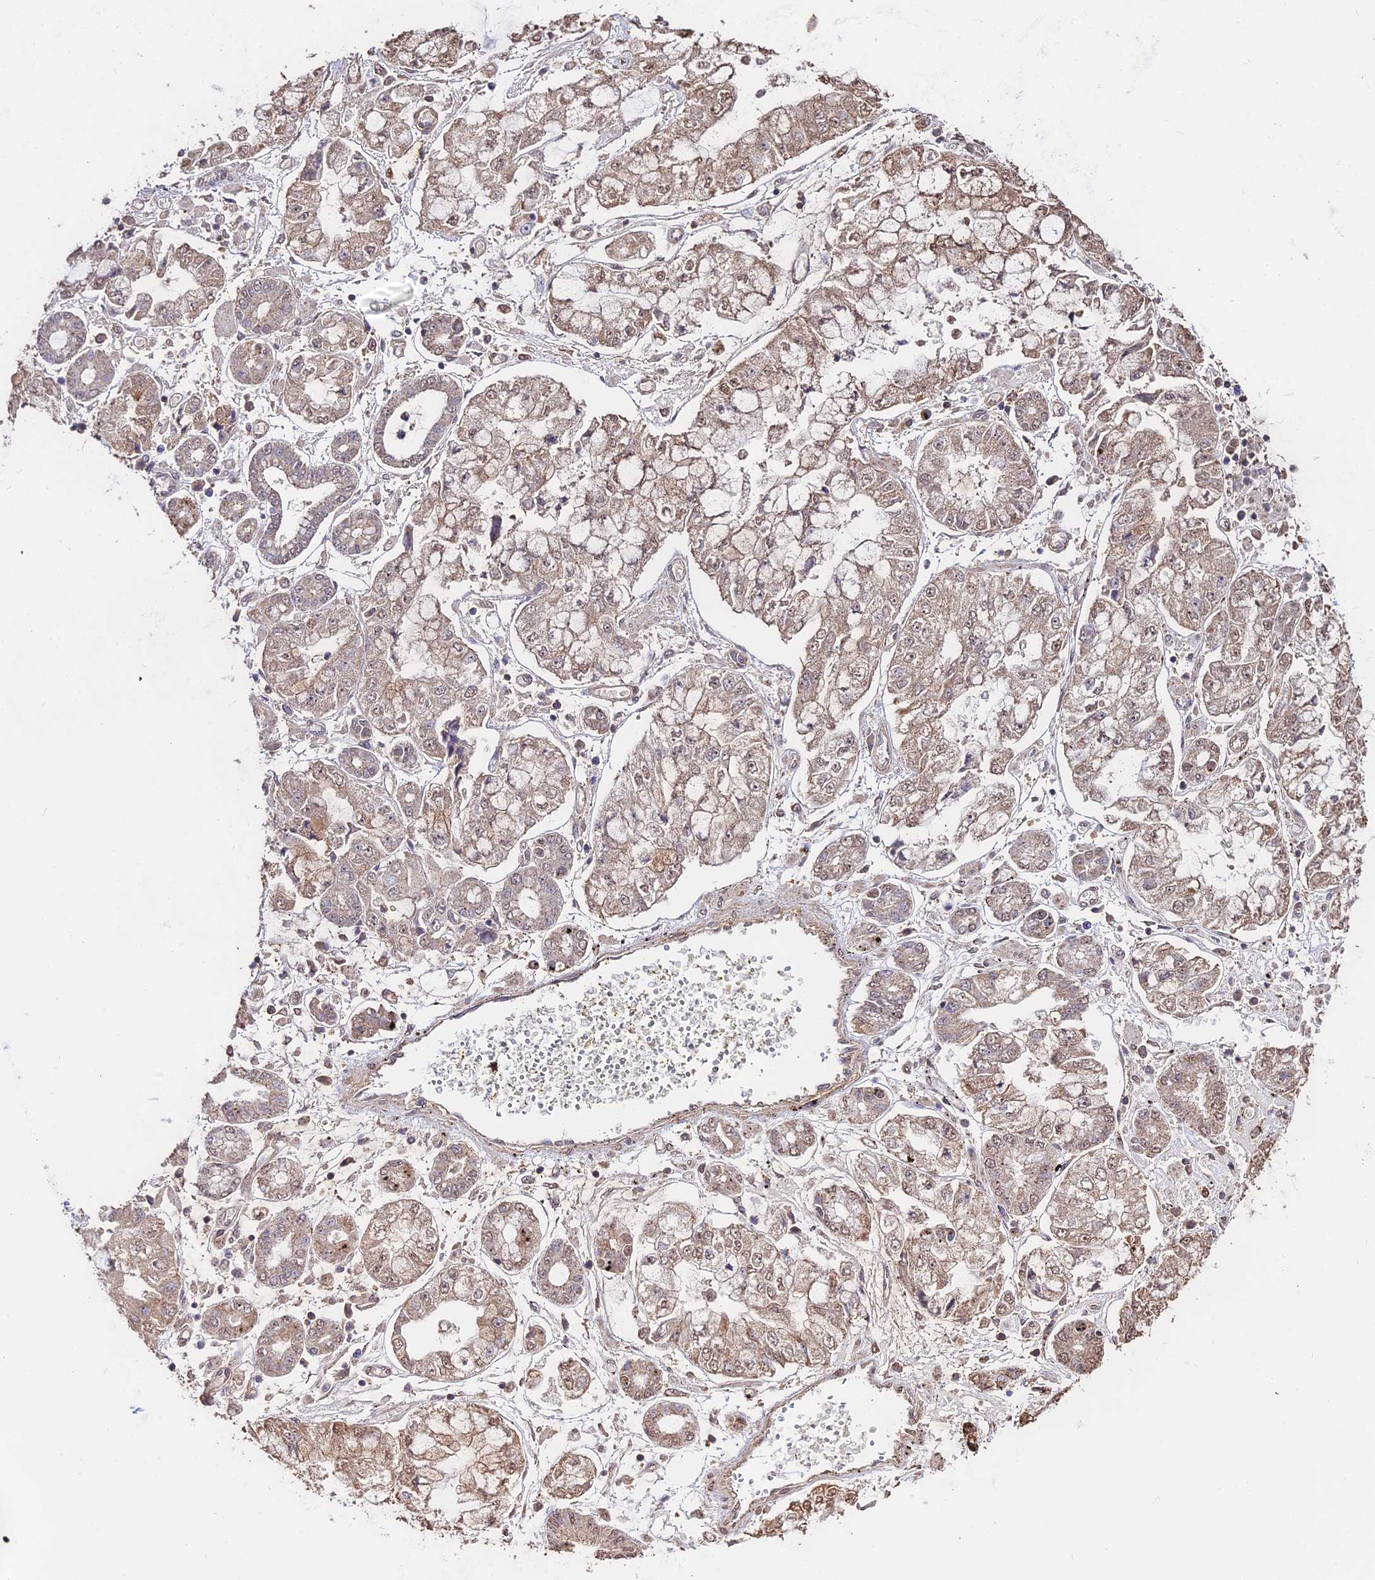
{"staining": {"intensity": "weak", "quantity": ">75%", "location": "cytoplasmic/membranous,nuclear"}, "tissue": "stomach cancer", "cell_type": "Tumor cells", "image_type": "cancer", "snomed": [{"axis": "morphology", "description": "Adenocarcinoma, NOS"}, {"axis": "topography", "description": "Stomach"}], "caption": "Immunohistochemical staining of adenocarcinoma (stomach) exhibits low levels of weak cytoplasmic/membranous and nuclear protein positivity in about >75% of tumor cells.", "gene": "METTL13", "patient": {"sex": "male", "age": 76}}